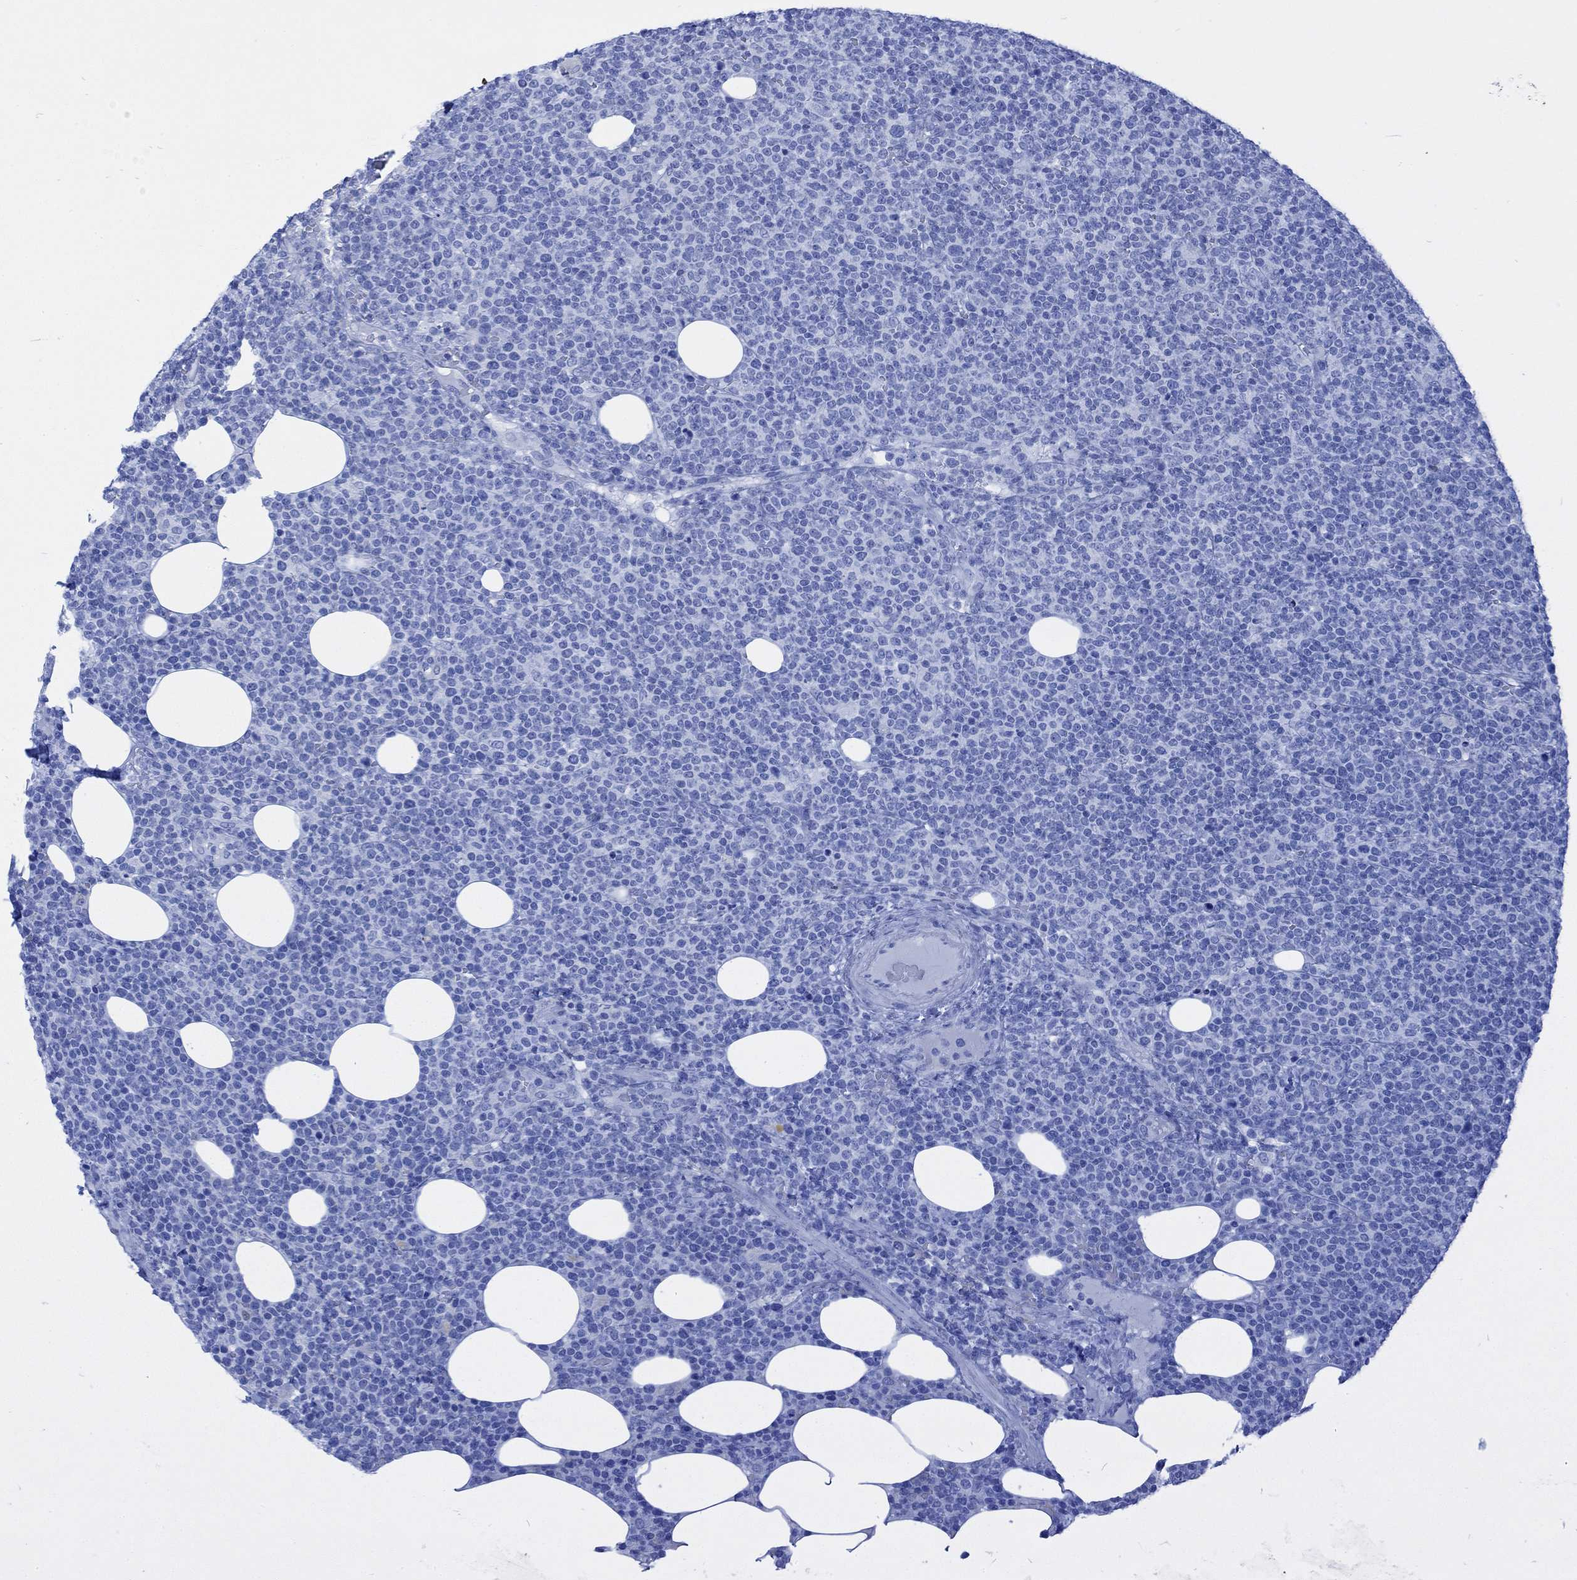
{"staining": {"intensity": "negative", "quantity": "none", "location": "none"}, "tissue": "lymphoma", "cell_type": "Tumor cells", "image_type": "cancer", "snomed": [{"axis": "morphology", "description": "Malignant lymphoma, non-Hodgkin's type, High grade"}, {"axis": "topography", "description": "Lymph node"}], "caption": "A photomicrograph of human malignant lymphoma, non-Hodgkin's type (high-grade) is negative for staining in tumor cells.", "gene": "TPPP3", "patient": {"sex": "male", "age": 61}}